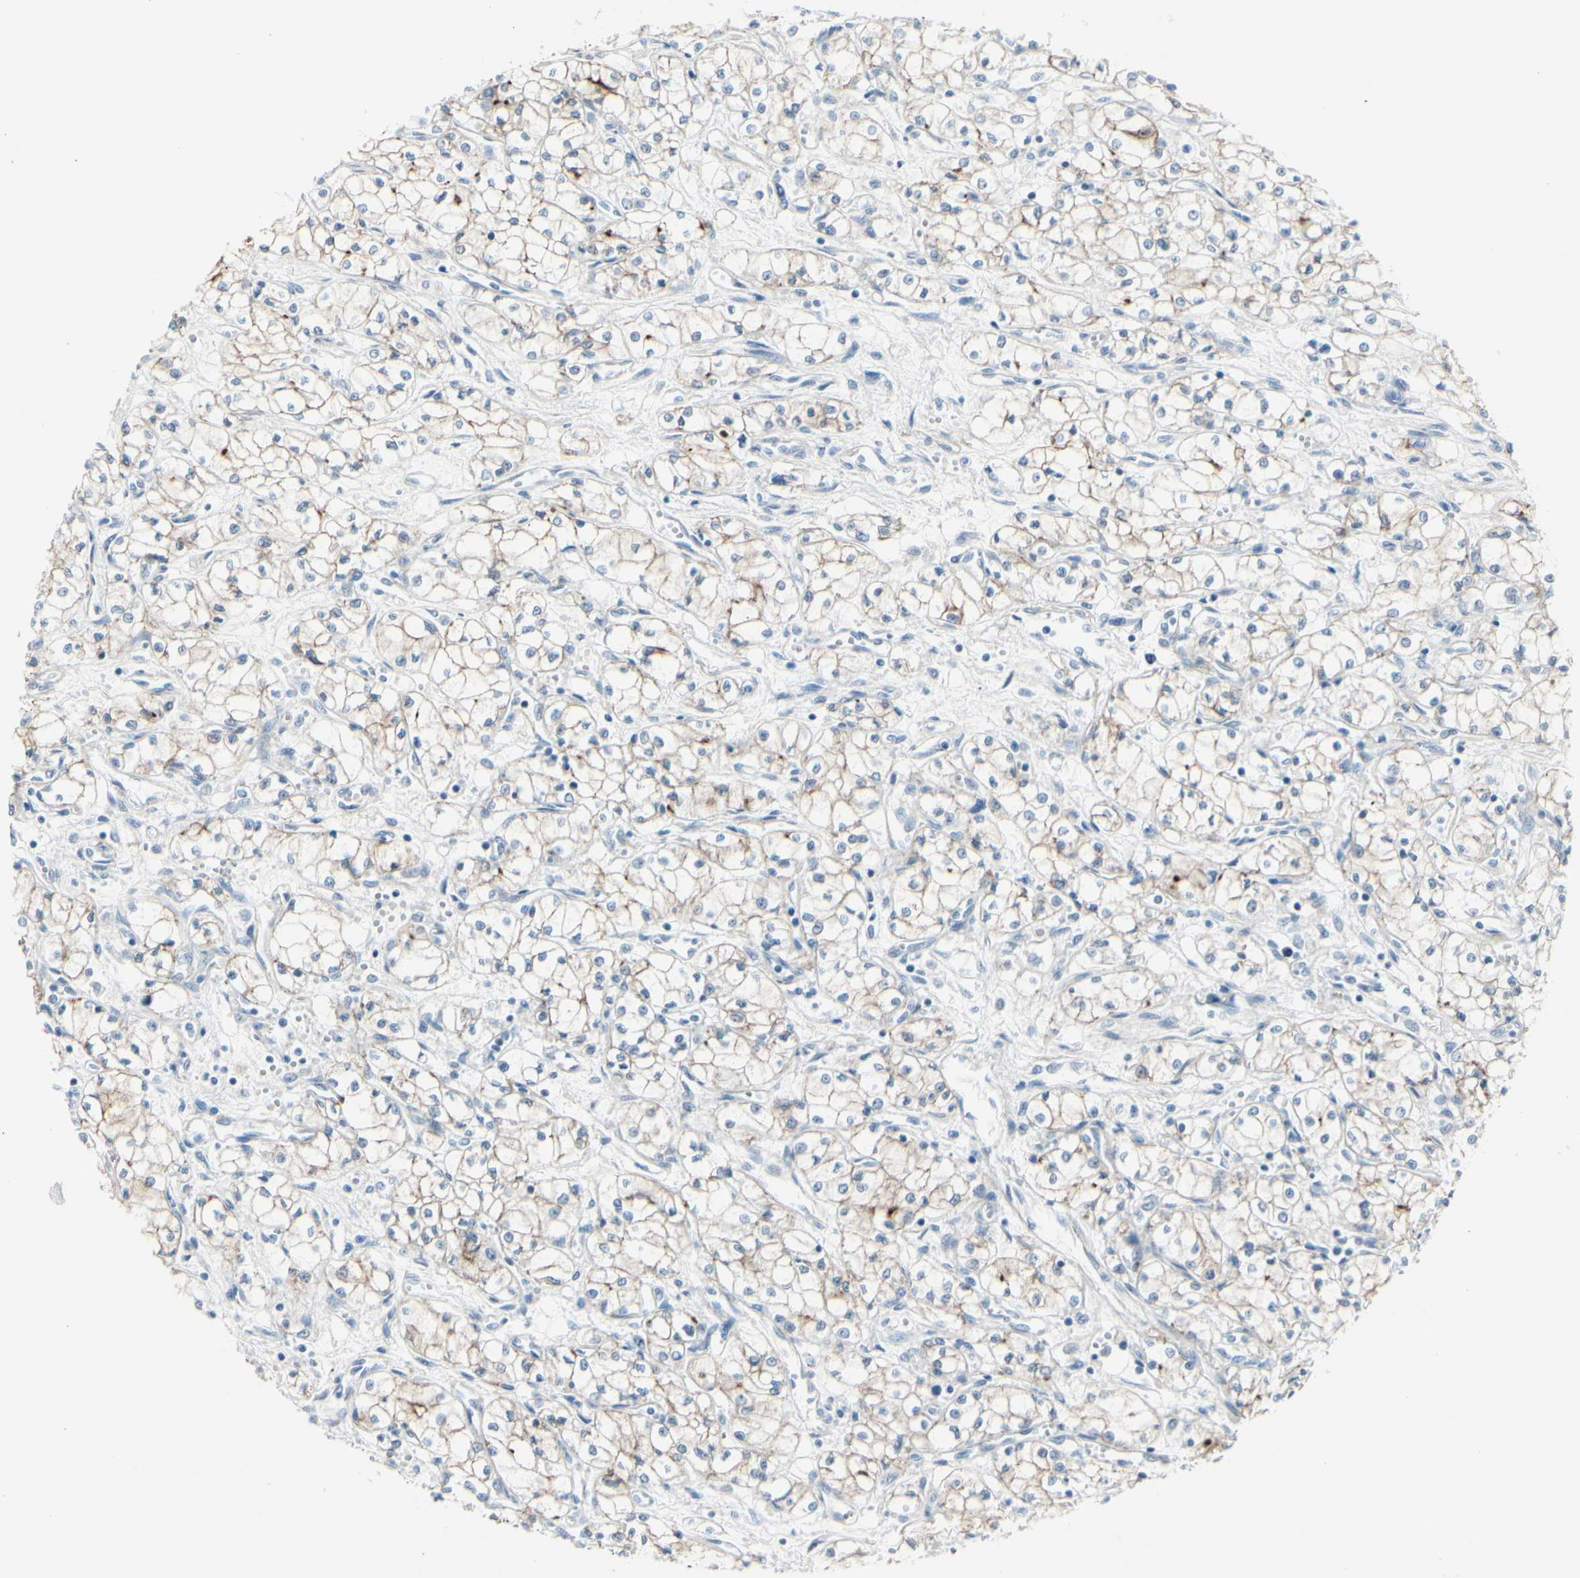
{"staining": {"intensity": "moderate", "quantity": "<25%", "location": "cytoplasmic/membranous"}, "tissue": "renal cancer", "cell_type": "Tumor cells", "image_type": "cancer", "snomed": [{"axis": "morphology", "description": "Normal tissue, NOS"}, {"axis": "morphology", "description": "Adenocarcinoma, NOS"}, {"axis": "topography", "description": "Kidney"}], "caption": "Immunohistochemistry histopathology image of neoplastic tissue: renal cancer stained using immunohistochemistry demonstrates low levels of moderate protein expression localized specifically in the cytoplasmic/membranous of tumor cells, appearing as a cytoplasmic/membranous brown color.", "gene": "CDHR5", "patient": {"sex": "male", "age": 59}}